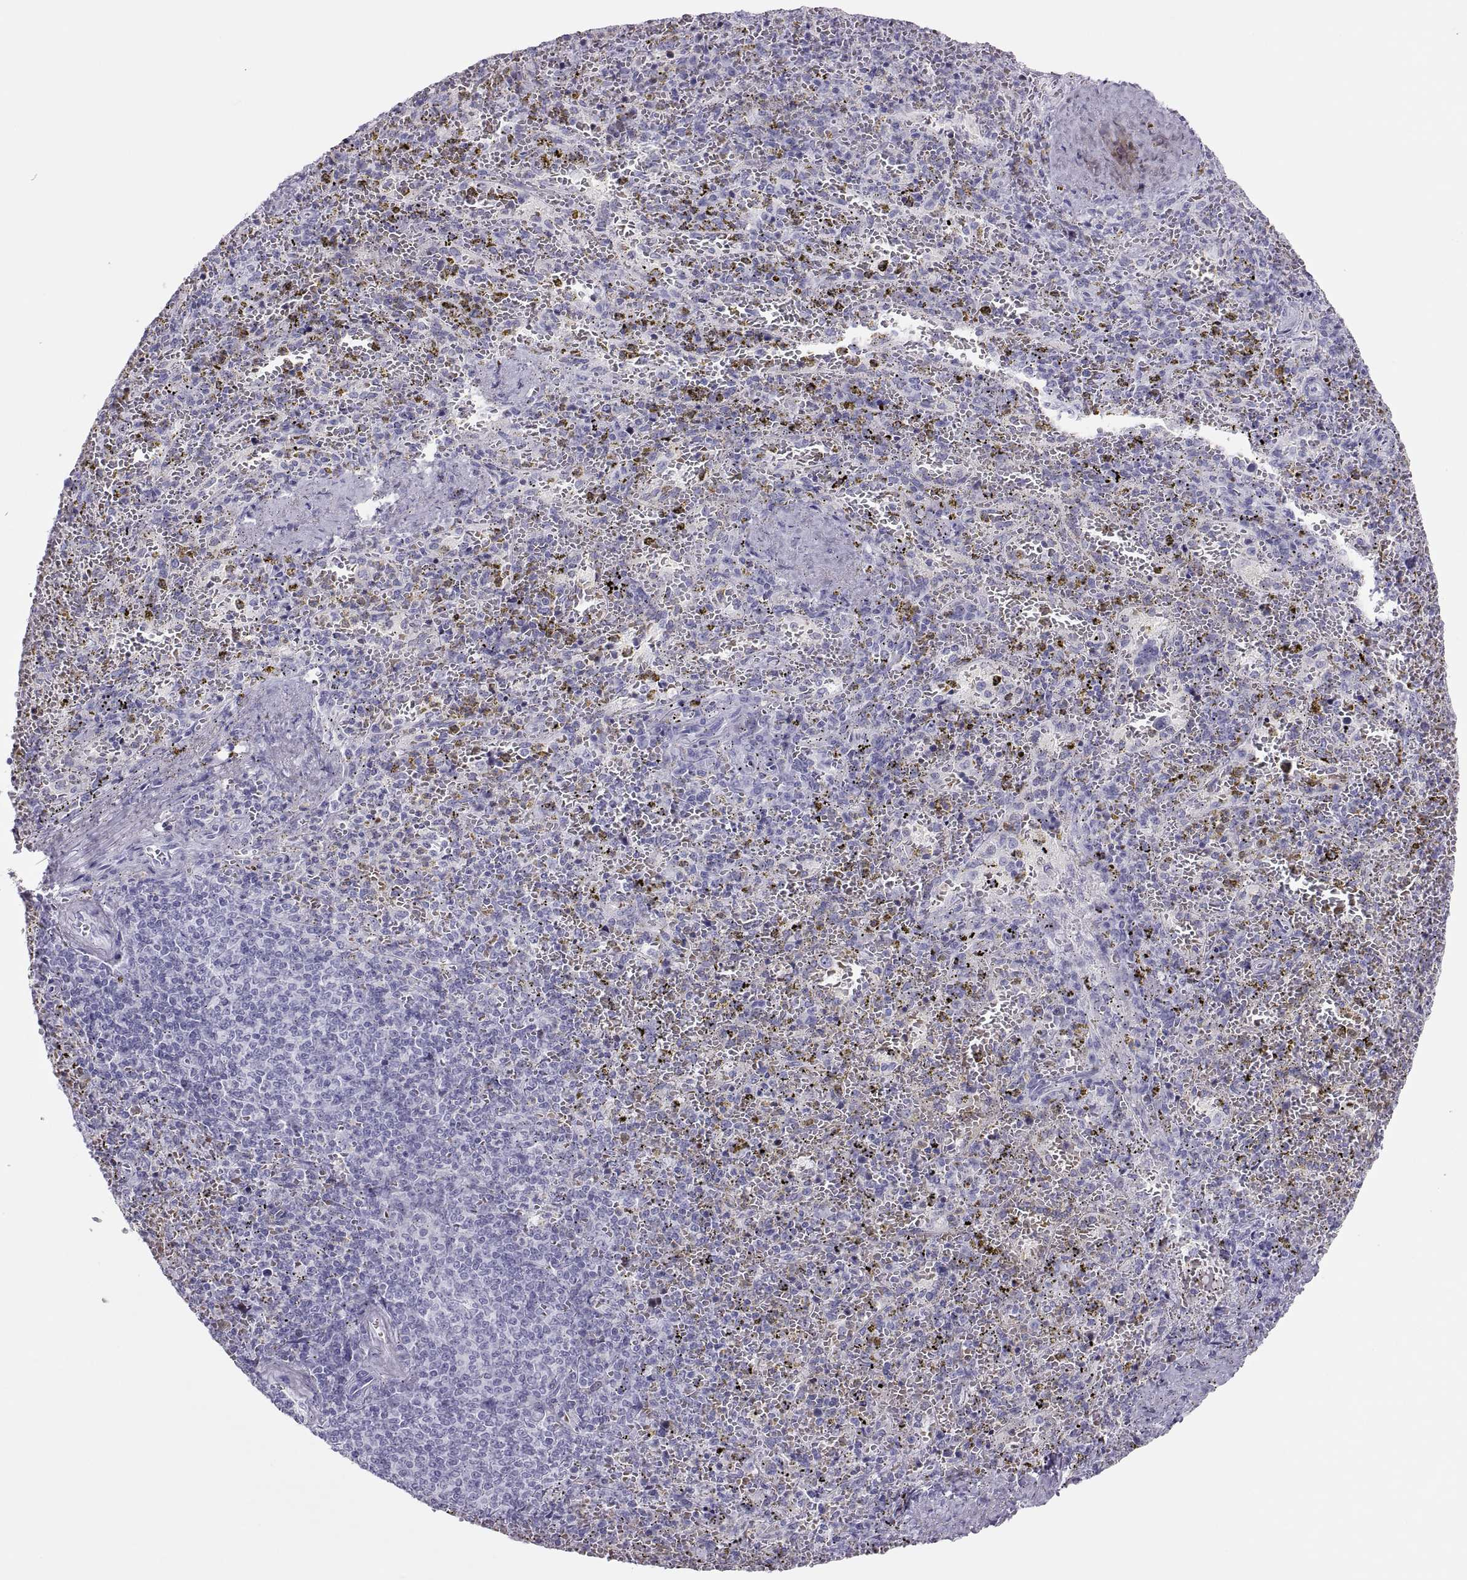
{"staining": {"intensity": "negative", "quantity": "none", "location": "none"}, "tissue": "spleen", "cell_type": "Cells in red pulp", "image_type": "normal", "snomed": [{"axis": "morphology", "description": "Normal tissue, NOS"}, {"axis": "topography", "description": "Spleen"}], "caption": "The histopathology image exhibits no staining of cells in red pulp in benign spleen.", "gene": "SEMG1", "patient": {"sex": "female", "age": 50}}